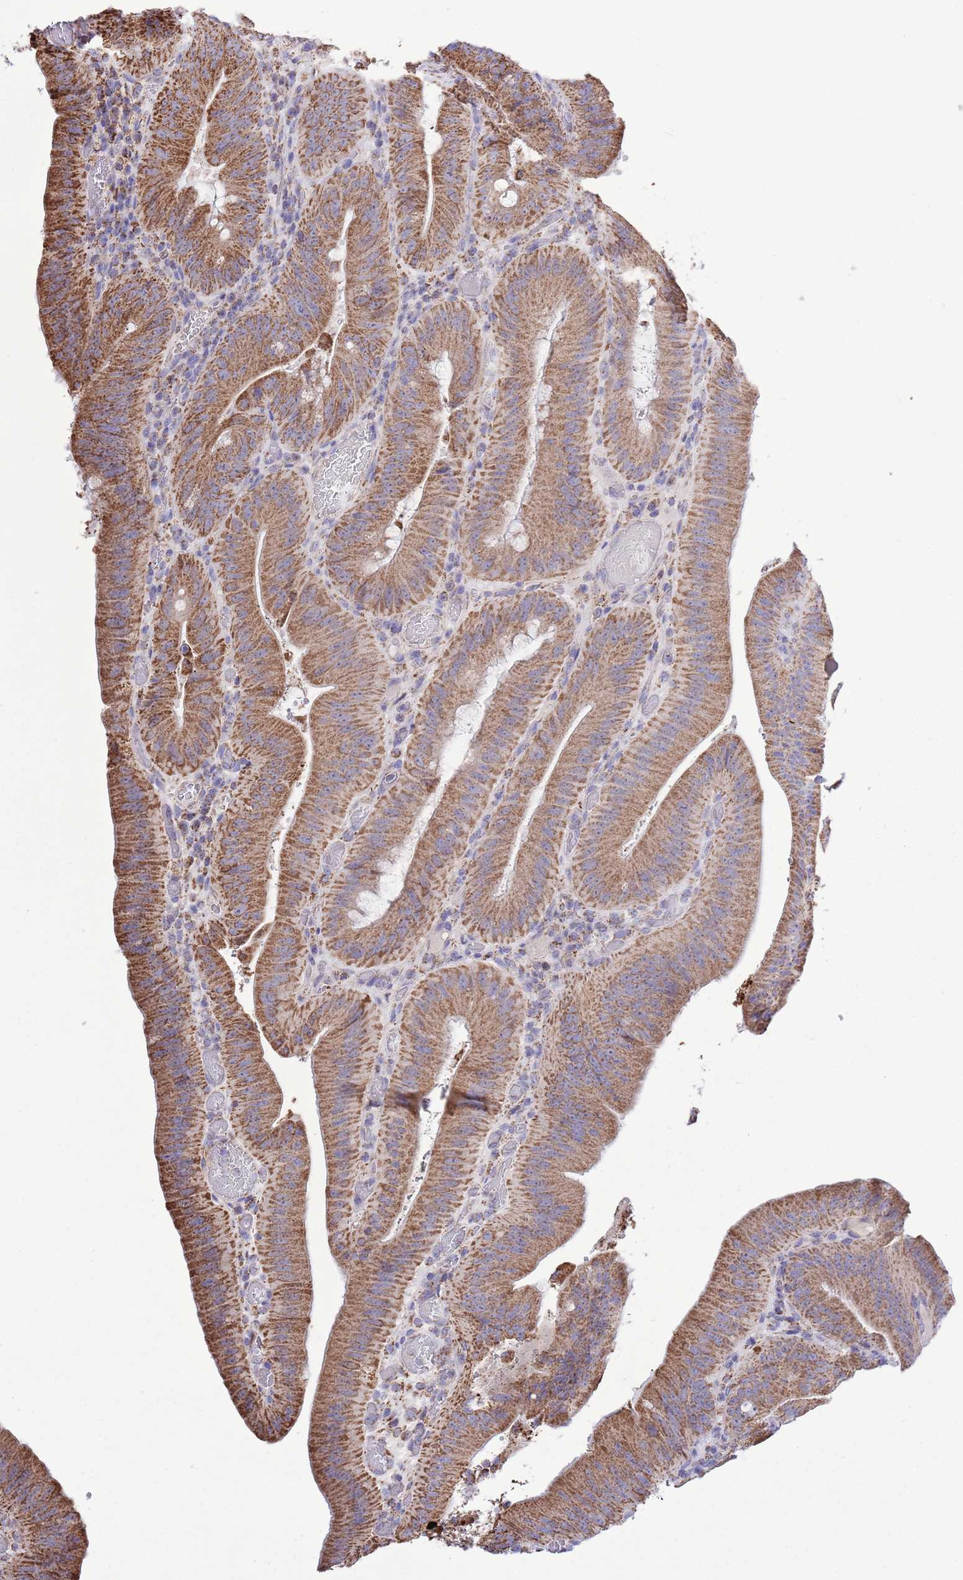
{"staining": {"intensity": "strong", "quantity": ">75%", "location": "cytoplasmic/membranous"}, "tissue": "colorectal cancer", "cell_type": "Tumor cells", "image_type": "cancer", "snomed": [{"axis": "morphology", "description": "Adenocarcinoma, NOS"}, {"axis": "topography", "description": "Colon"}], "caption": "Immunohistochemistry of human colorectal cancer (adenocarcinoma) exhibits high levels of strong cytoplasmic/membranous expression in about >75% of tumor cells.", "gene": "TEKTIP1", "patient": {"sex": "female", "age": 43}}